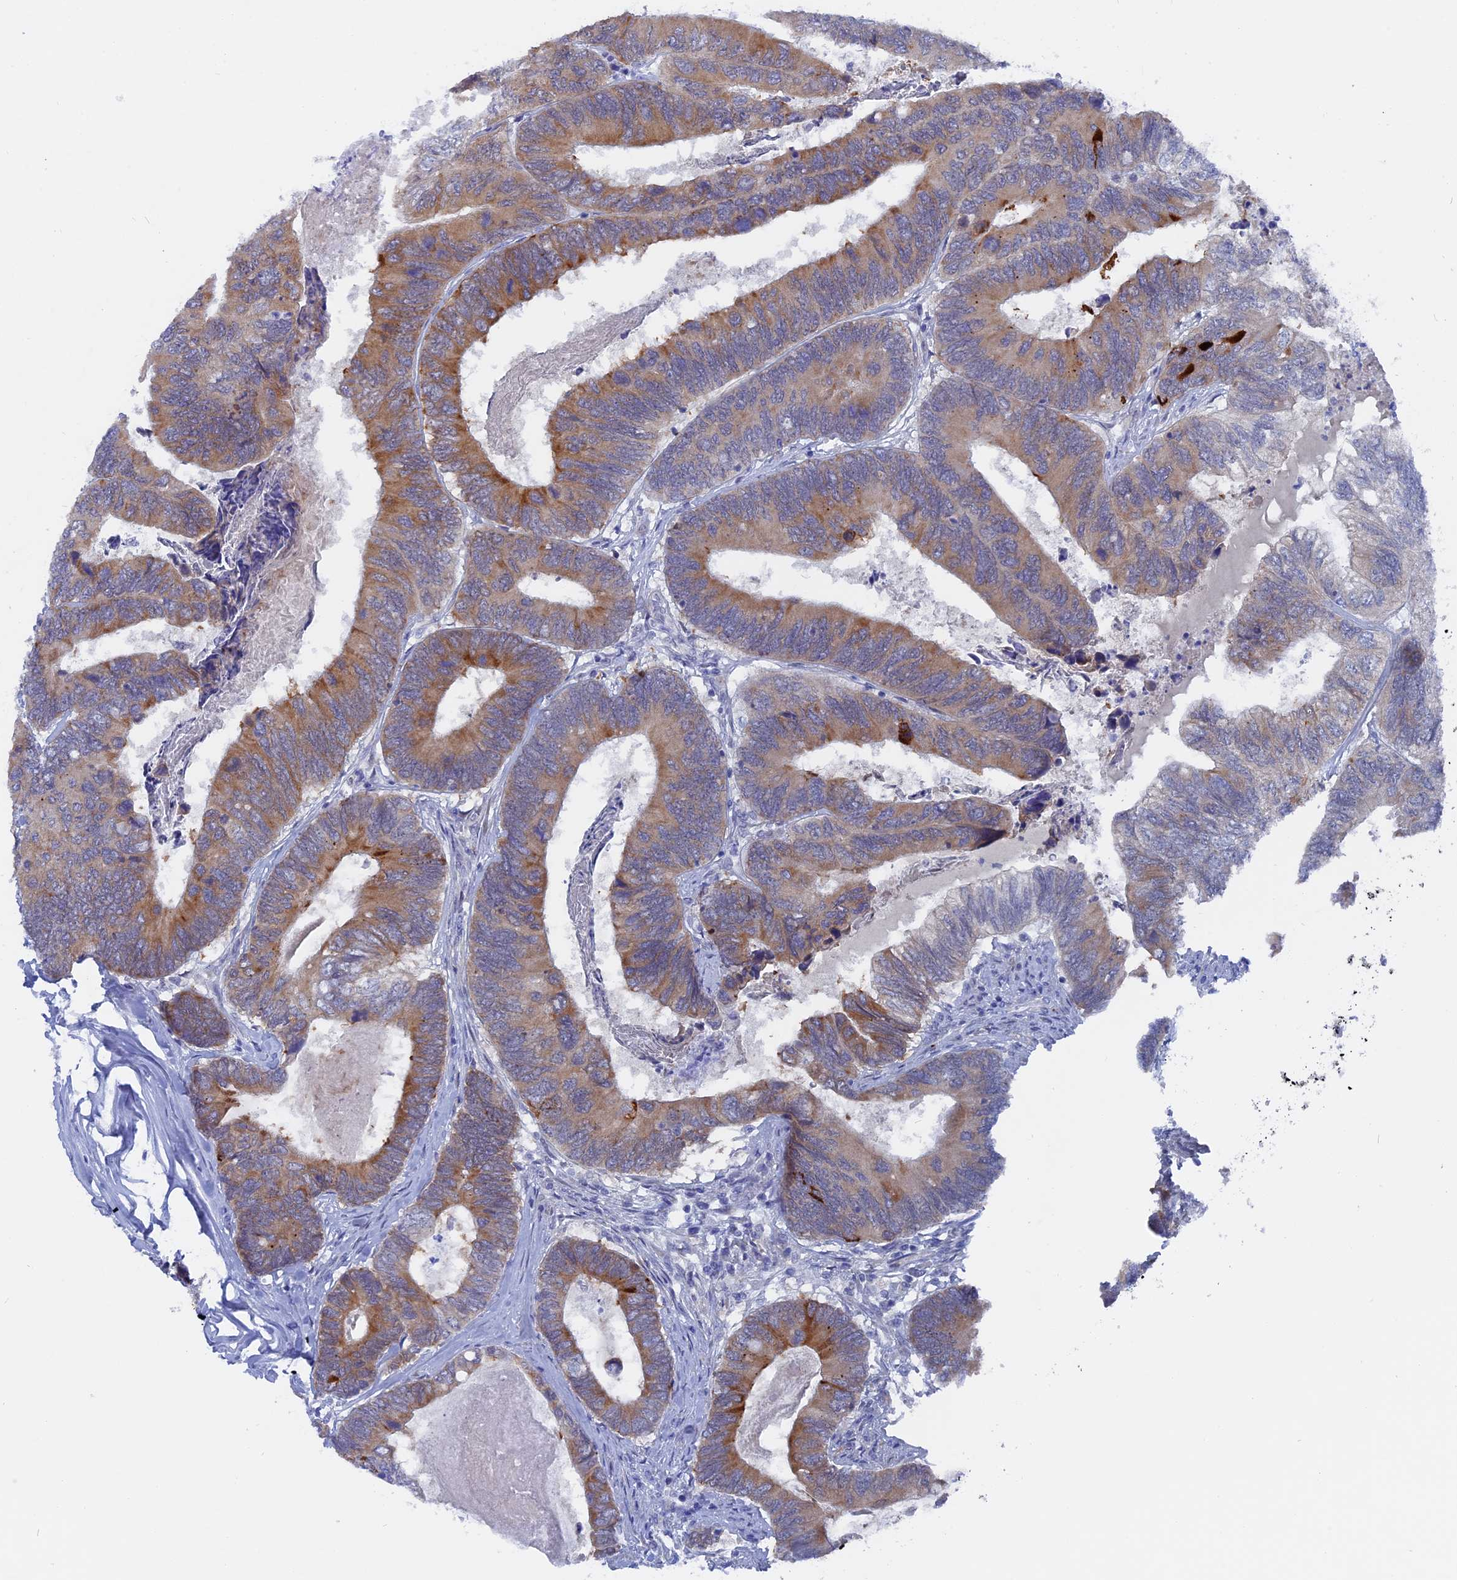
{"staining": {"intensity": "moderate", "quantity": "25%-75%", "location": "cytoplasmic/membranous"}, "tissue": "colorectal cancer", "cell_type": "Tumor cells", "image_type": "cancer", "snomed": [{"axis": "morphology", "description": "Adenocarcinoma, NOS"}, {"axis": "topography", "description": "Colon"}], "caption": "Protein expression analysis of human adenocarcinoma (colorectal) reveals moderate cytoplasmic/membranous expression in approximately 25%-75% of tumor cells. (DAB (3,3'-diaminobenzidine) = brown stain, brightfield microscopy at high magnification).", "gene": "DACT3", "patient": {"sex": "female", "age": 67}}